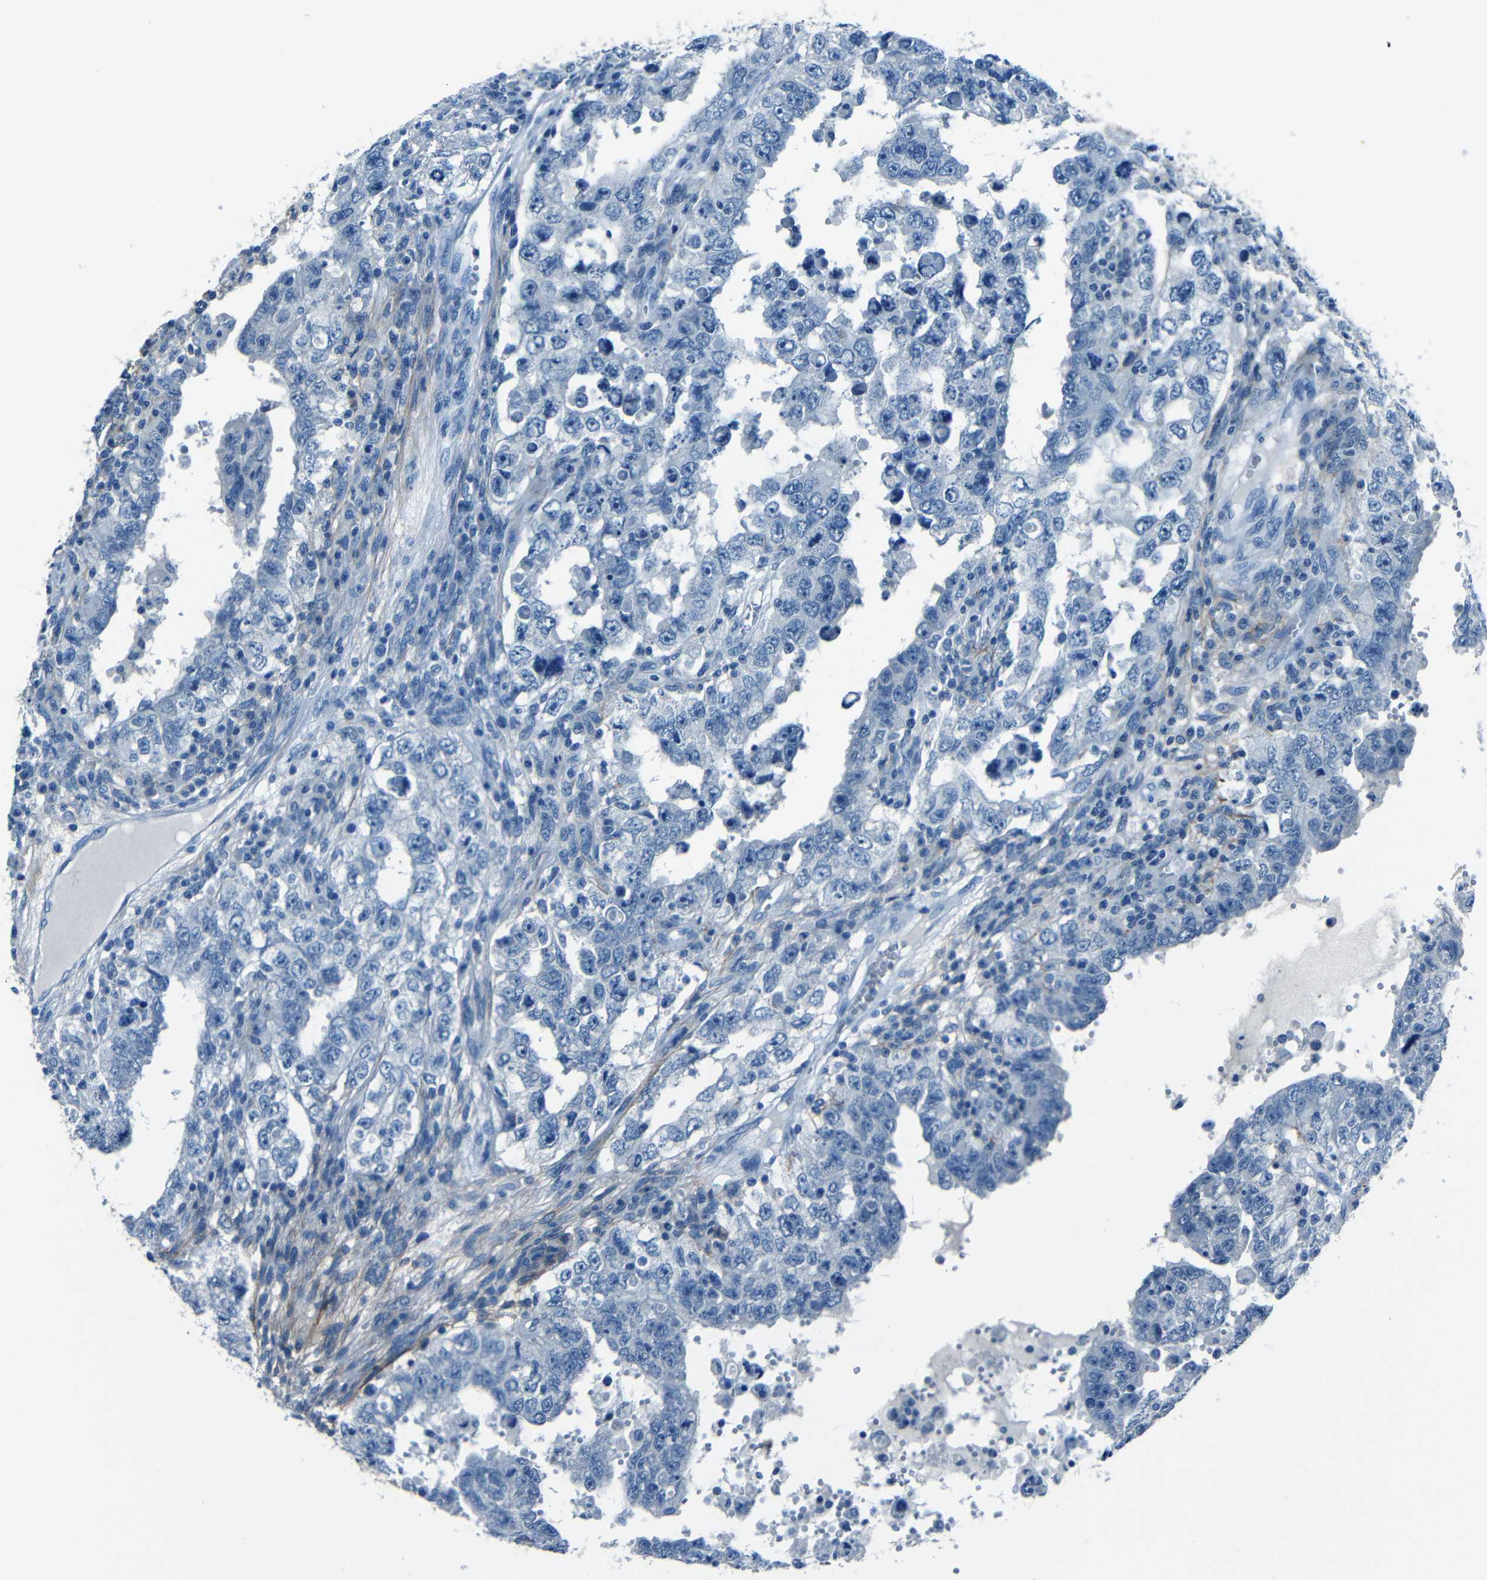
{"staining": {"intensity": "negative", "quantity": "none", "location": "none"}, "tissue": "testis cancer", "cell_type": "Tumor cells", "image_type": "cancer", "snomed": [{"axis": "morphology", "description": "Carcinoma, Embryonal, NOS"}, {"axis": "topography", "description": "Testis"}], "caption": "This is an immunohistochemistry (IHC) micrograph of testis embryonal carcinoma. There is no expression in tumor cells.", "gene": "FBN2", "patient": {"sex": "male", "age": 26}}